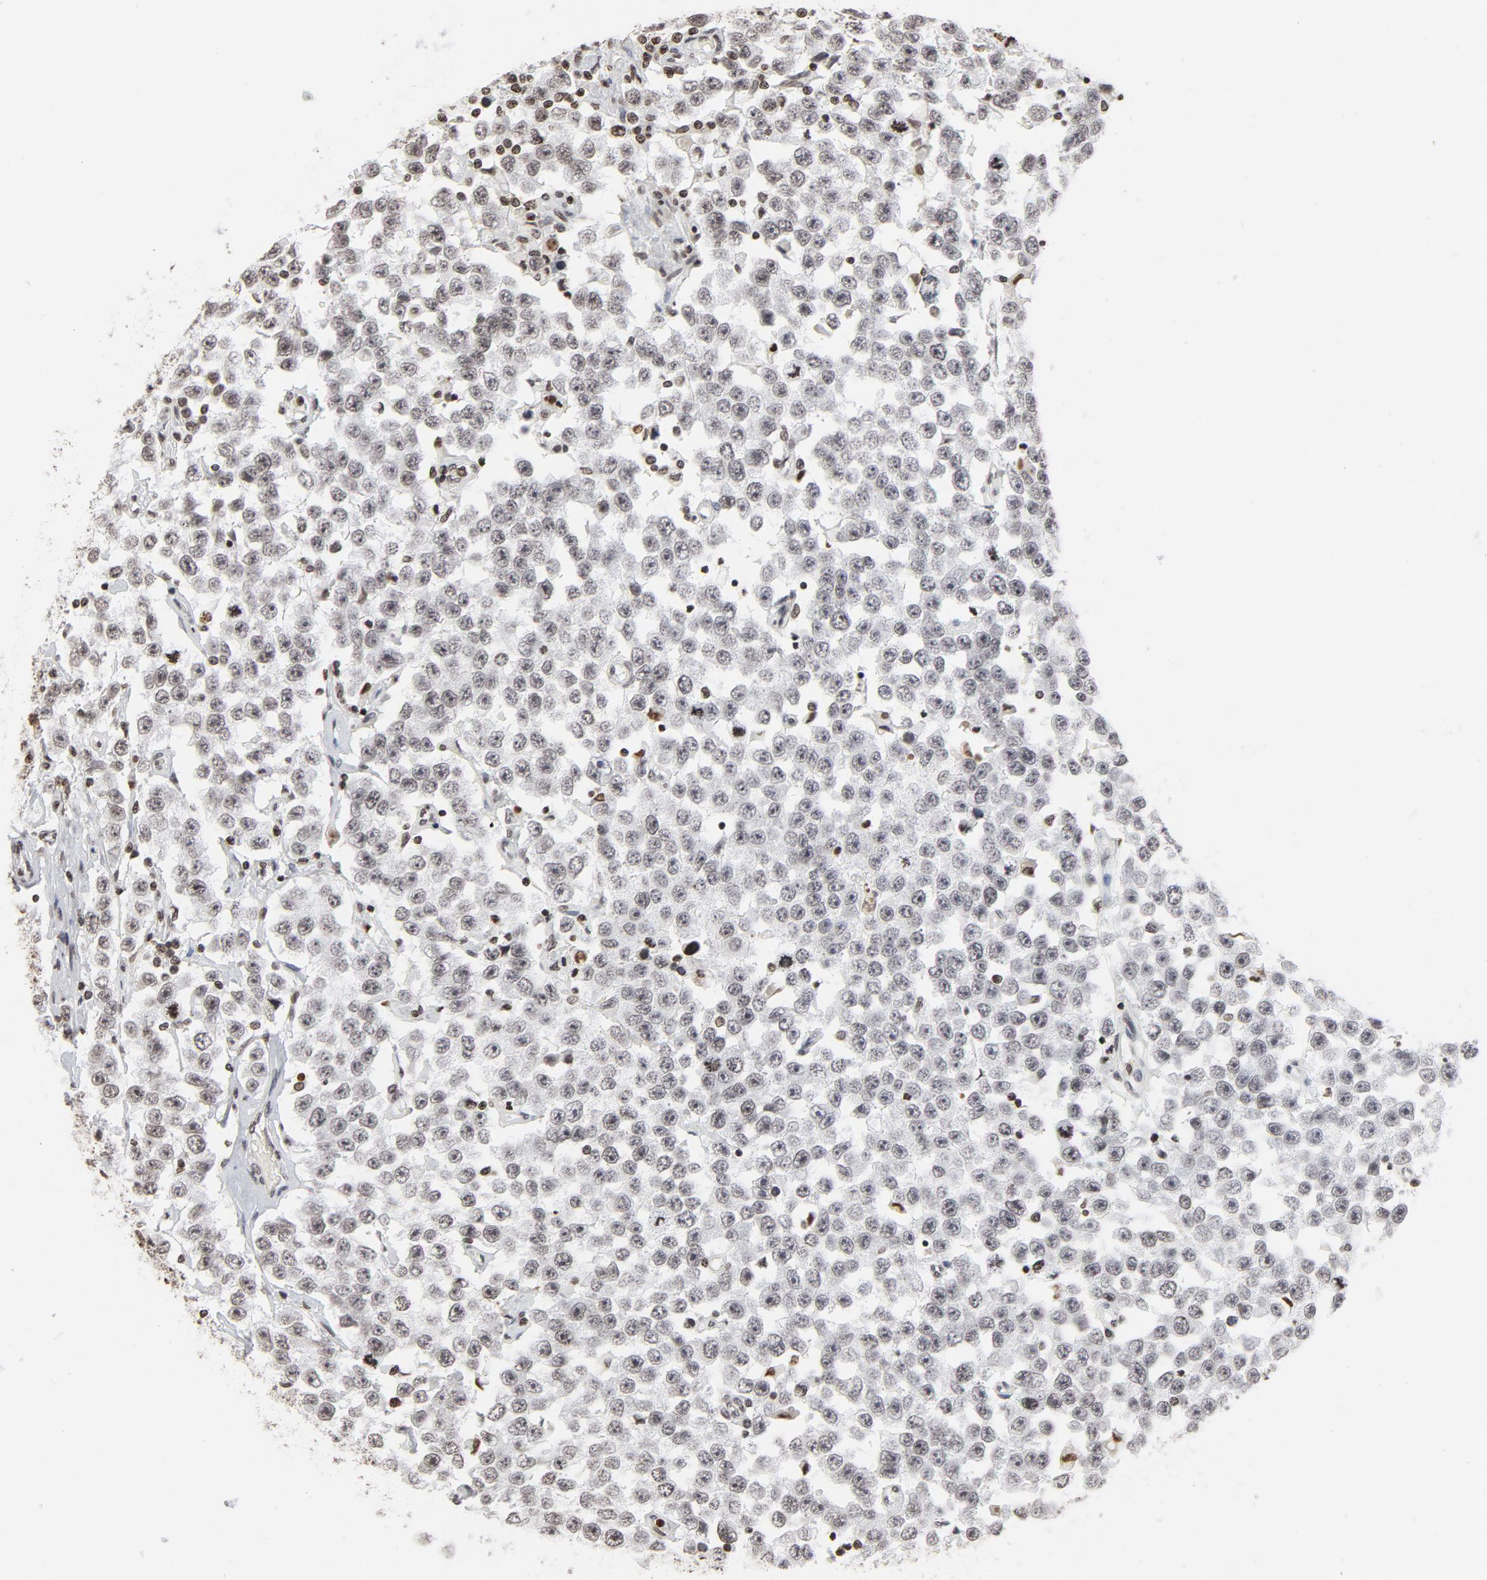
{"staining": {"intensity": "weak", "quantity": ">75%", "location": "nuclear"}, "tissue": "testis cancer", "cell_type": "Tumor cells", "image_type": "cancer", "snomed": [{"axis": "morphology", "description": "Seminoma, NOS"}, {"axis": "topography", "description": "Testis"}], "caption": "Testis cancer stained with a protein marker exhibits weak staining in tumor cells.", "gene": "H2AC12", "patient": {"sex": "male", "age": 52}}